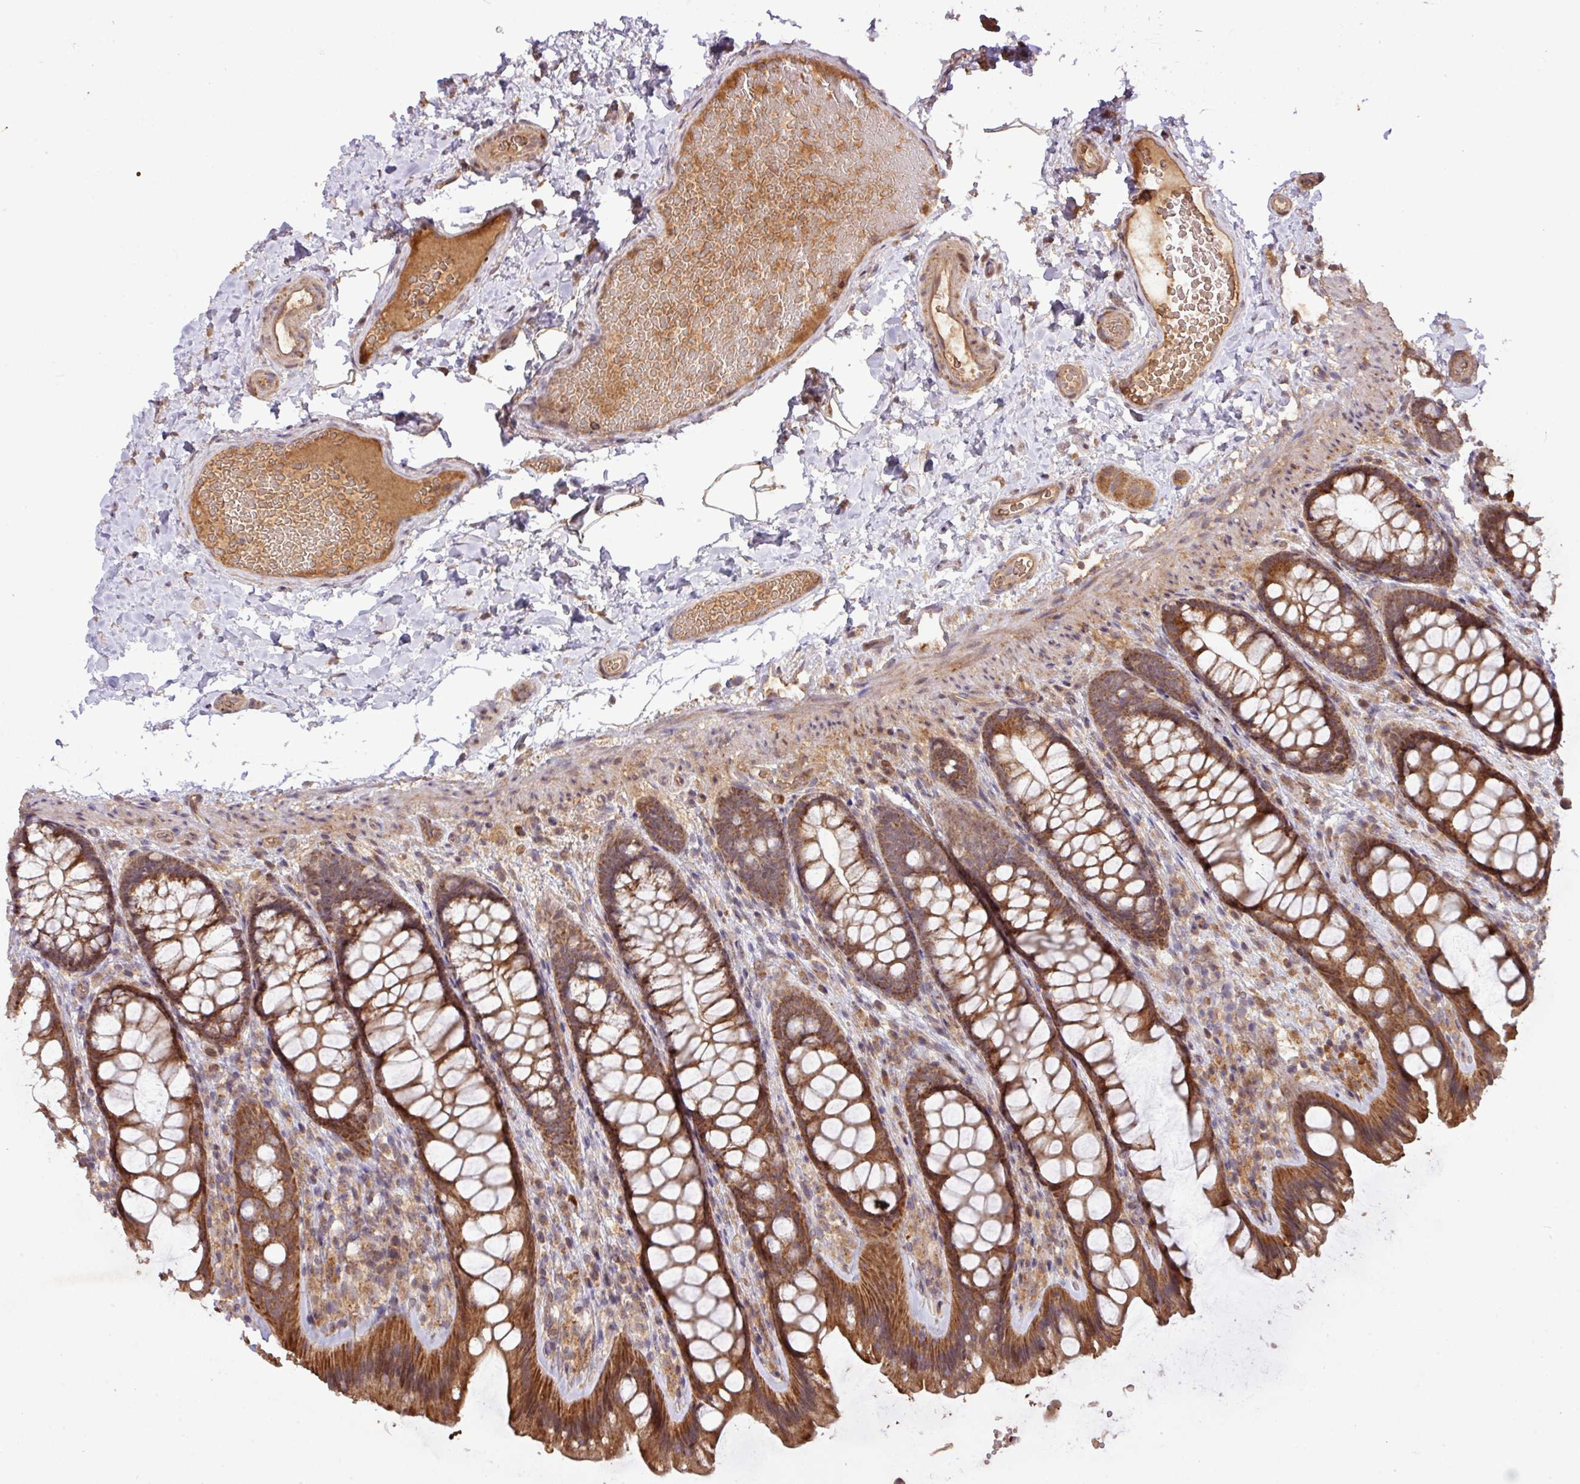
{"staining": {"intensity": "moderate", "quantity": ">75%", "location": "cytoplasmic/membranous"}, "tissue": "colon", "cell_type": "Endothelial cells", "image_type": "normal", "snomed": [{"axis": "morphology", "description": "Normal tissue, NOS"}, {"axis": "topography", "description": "Colon"}], "caption": "A brown stain shows moderate cytoplasmic/membranous positivity of a protein in endothelial cells of unremarkable colon.", "gene": "YPEL1", "patient": {"sex": "male", "age": 46}}